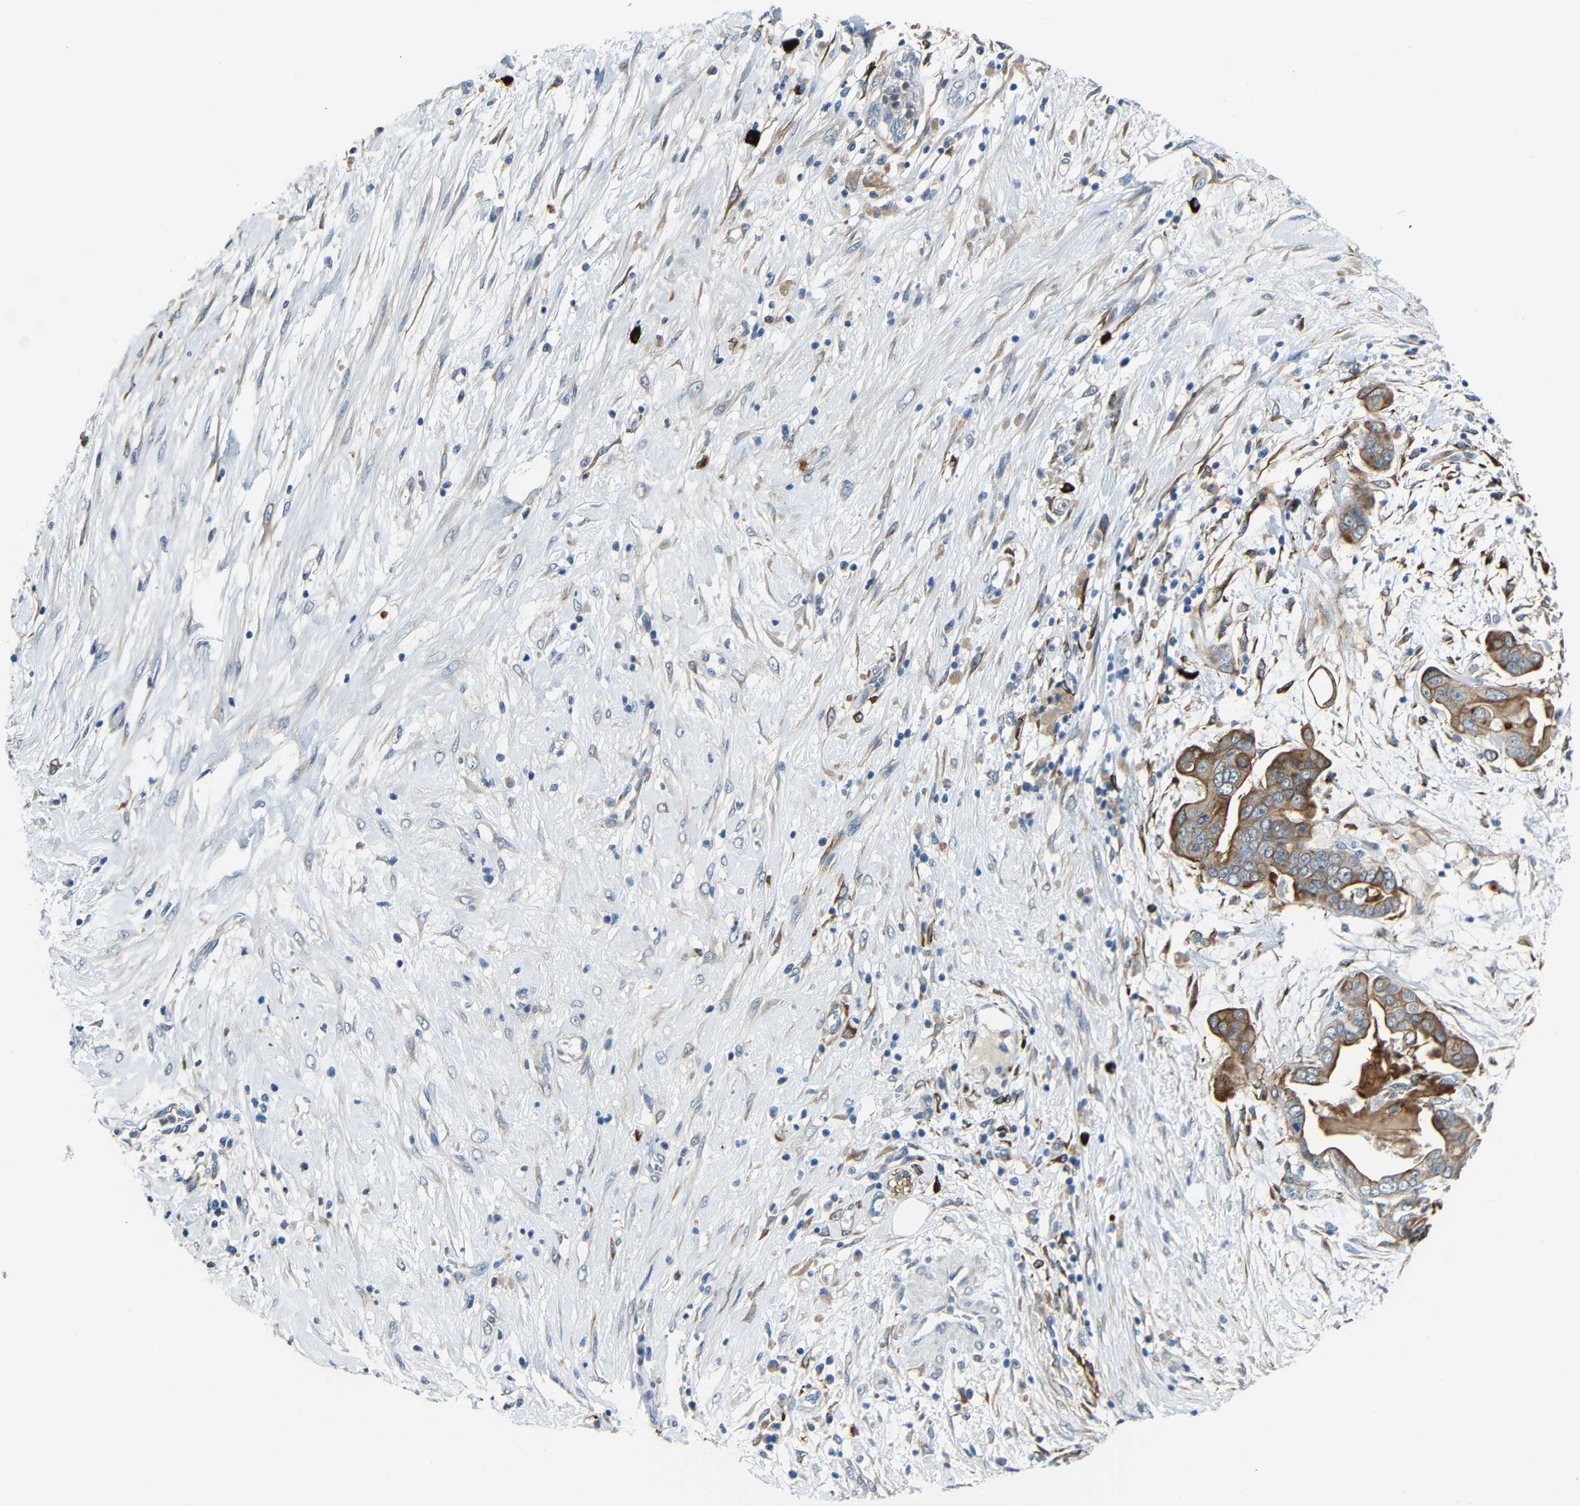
{"staining": {"intensity": "moderate", "quantity": ">75%", "location": "cytoplasmic/membranous"}, "tissue": "pancreatic cancer", "cell_type": "Tumor cells", "image_type": "cancer", "snomed": [{"axis": "morphology", "description": "Adenocarcinoma, NOS"}, {"axis": "topography", "description": "Pancreas"}], "caption": "Protein staining of adenocarcinoma (pancreatic) tissue demonstrates moderate cytoplasmic/membranous expression in approximately >75% of tumor cells.", "gene": "DCLK1", "patient": {"sex": "female", "age": 75}}